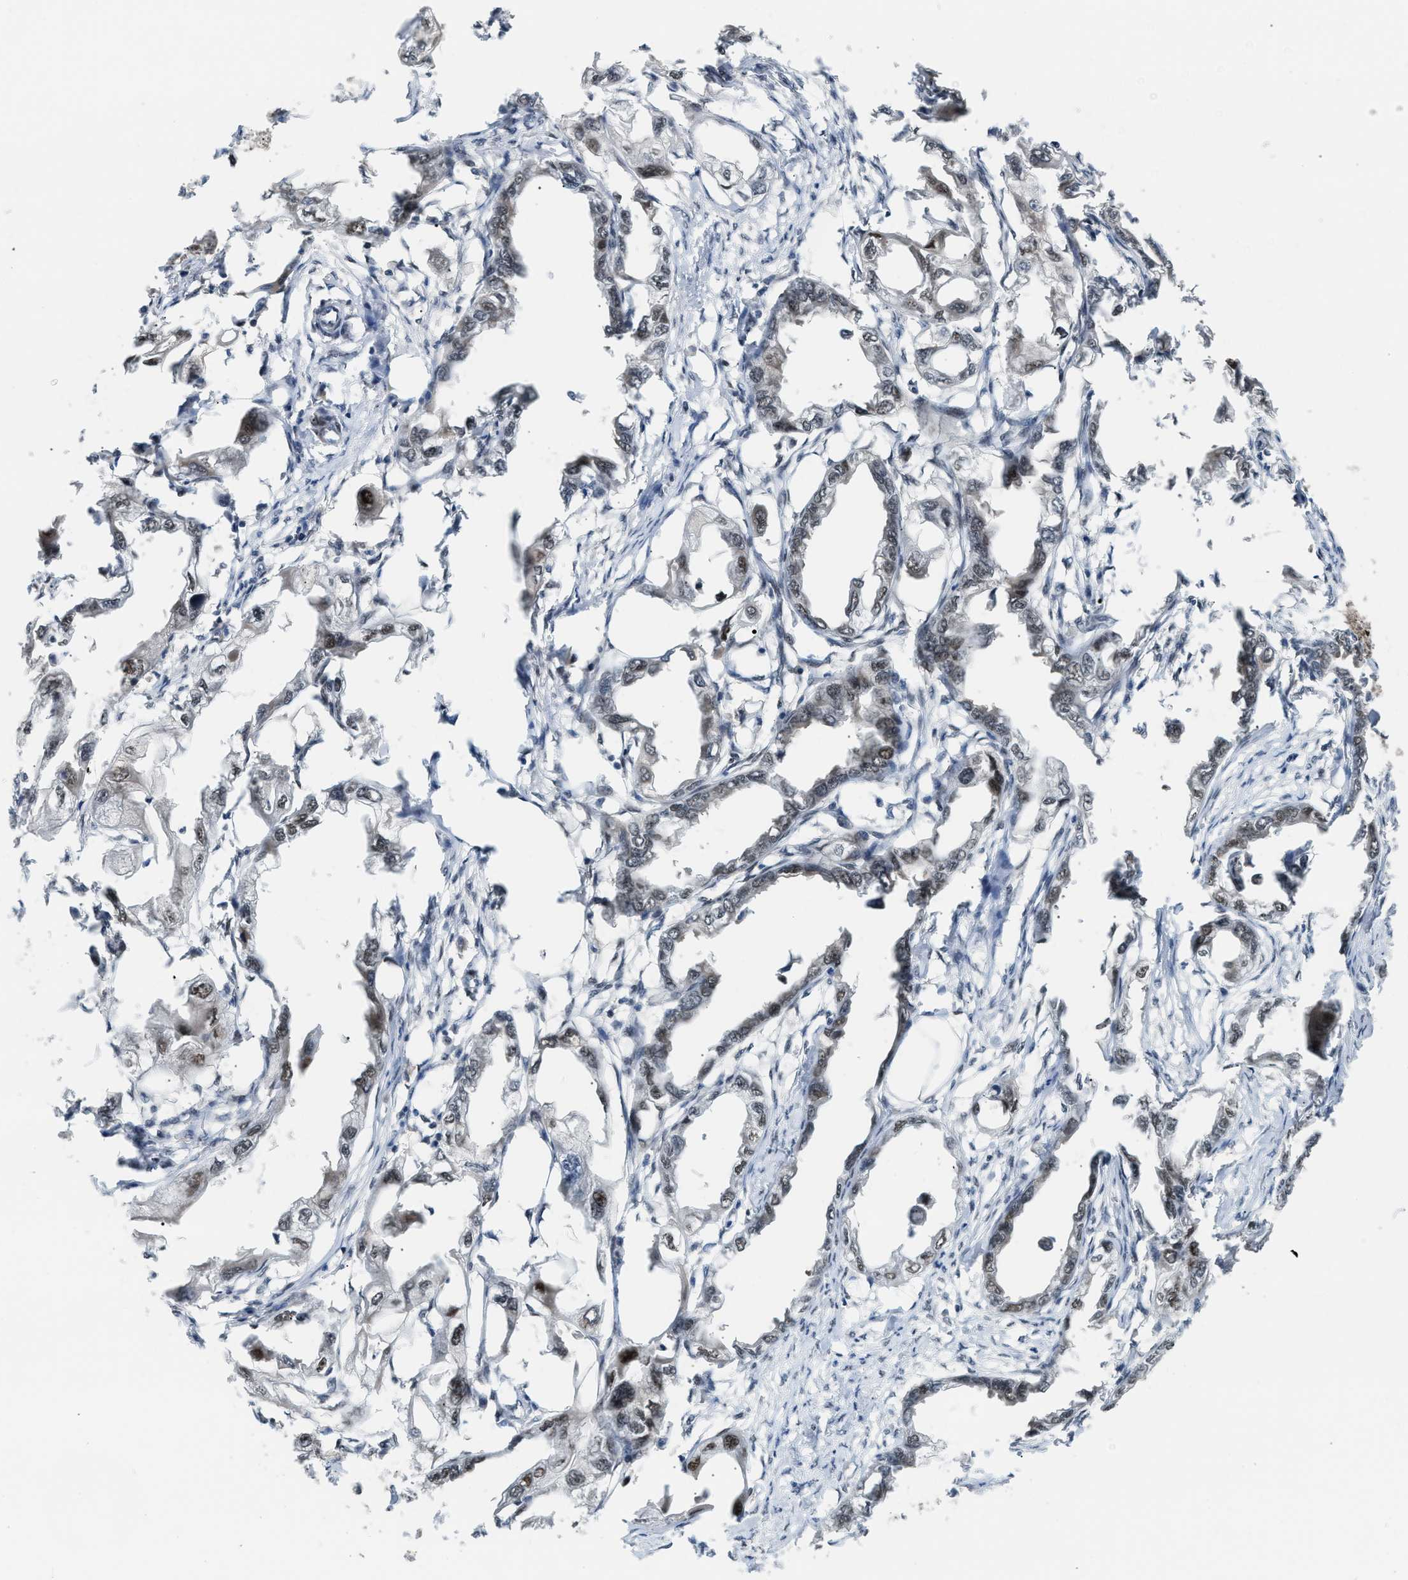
{"staining": {"intensity": "weak", "quantity": ">75%", "location": "nuclear"}, "tissue": "endometrial cancer", "cell_type": "Tumor cells", "image_type": "cancer", "snomed": [{"axis": "morphology", "description": "Adenocarcinoma, NOS"}, {"axis": "topography", "description": "Endometrium"}], "caption": "Immunohistochemical staining of human endometrial adenocarcinoma demonstrates low levels of weak nuclear staining in about >75% of tumor cells.", "gene": "SSBP2", "patient": {"sex": "female", "age": 67}}